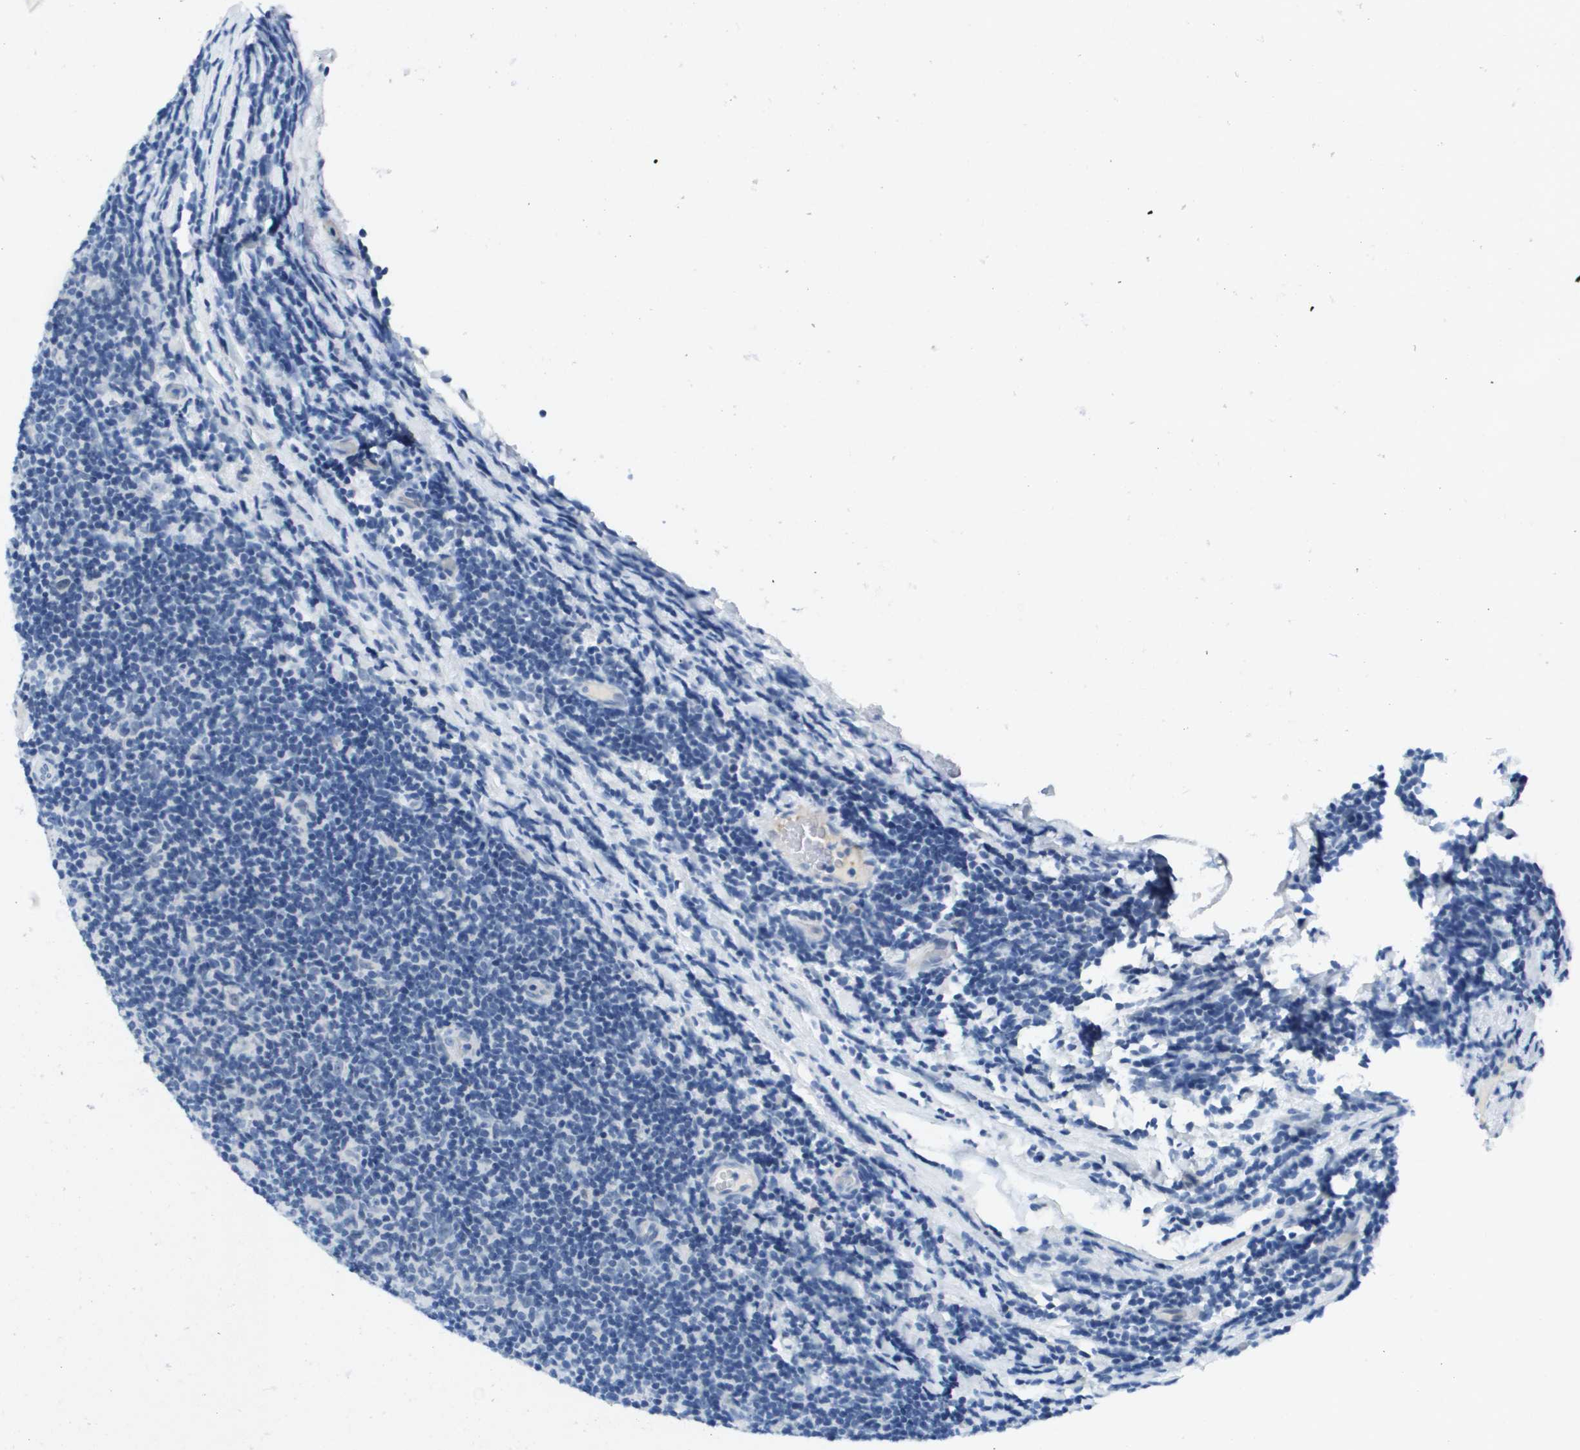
{"staining": {"intensity": "negative", "quantity": "none", "location": "none"}, "tissue": "lymphoma", "cell_type": "Tumor cells", "image_type": "cancer", "snomed": [{"axis": "morphology", "description": "Malignant lymphoma, non-Hodgkin's type, Low grade"}, {"axis": "topography", "description": "Lymph node"}], "caption": "DAB immunohistochemical staining of lymphoma demonstrates no significant staining in tumor cells.", "gene": "ITGA6", "patient": {"sex": "male", "age": 83}}